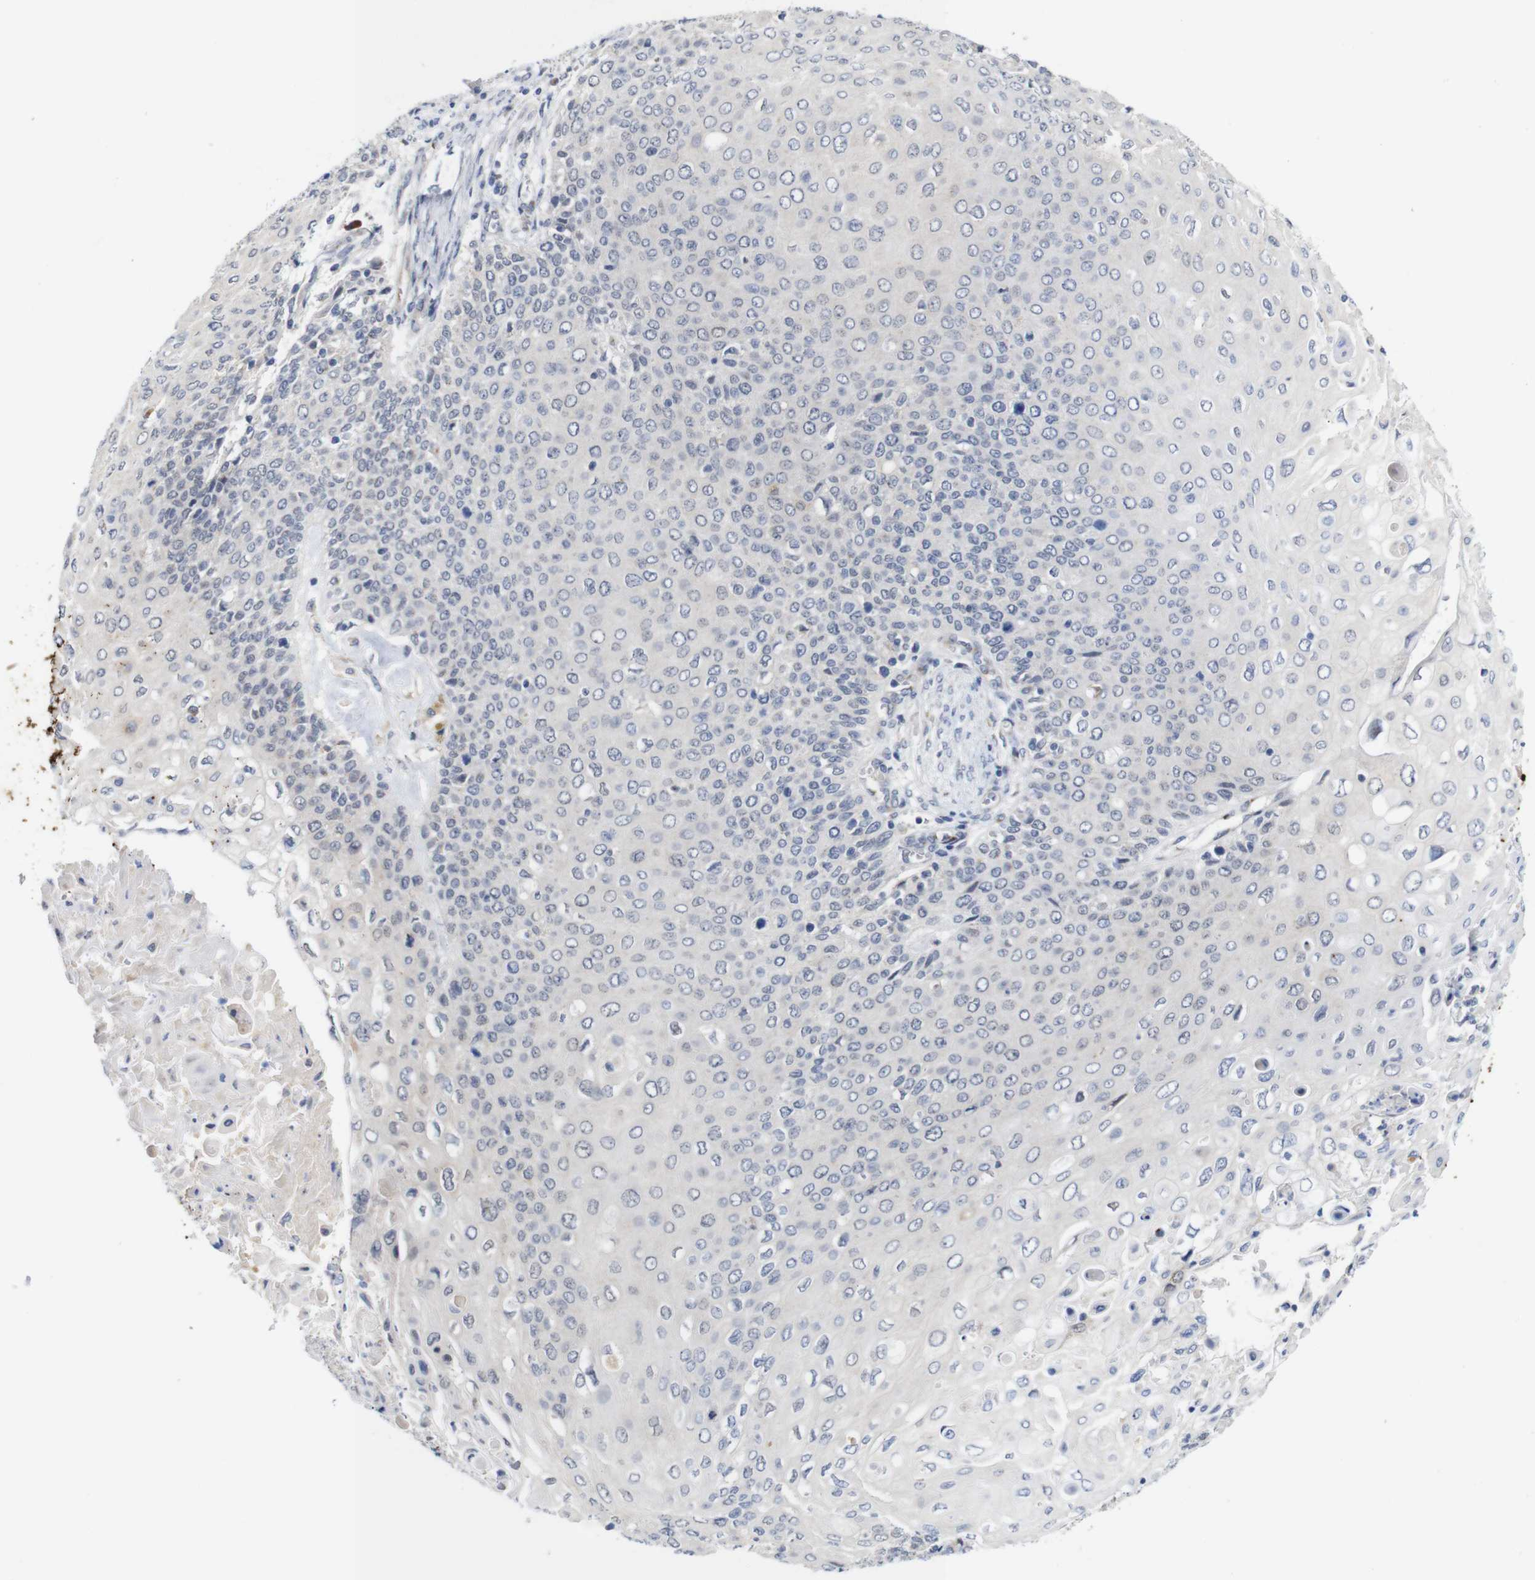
{"staining": {"intensity": "negative", "quantity": "none", "location": "none"}, "tissue": "cervical cancer", "cell_type": "Tumor cells", "image_type": "cancer", "snomed": [{"axis": "morphology", "description": "Squamous cell carcinoma, NOS"}, {"axis": "topography", "description": "Cervix"}], "caption": "Histopathology image shows no protein positivity in tumor cells of cervical squamous cell carcinoma tissue.", "gene": "FURIN", "patient": {"sex": "female", "age": 39}}